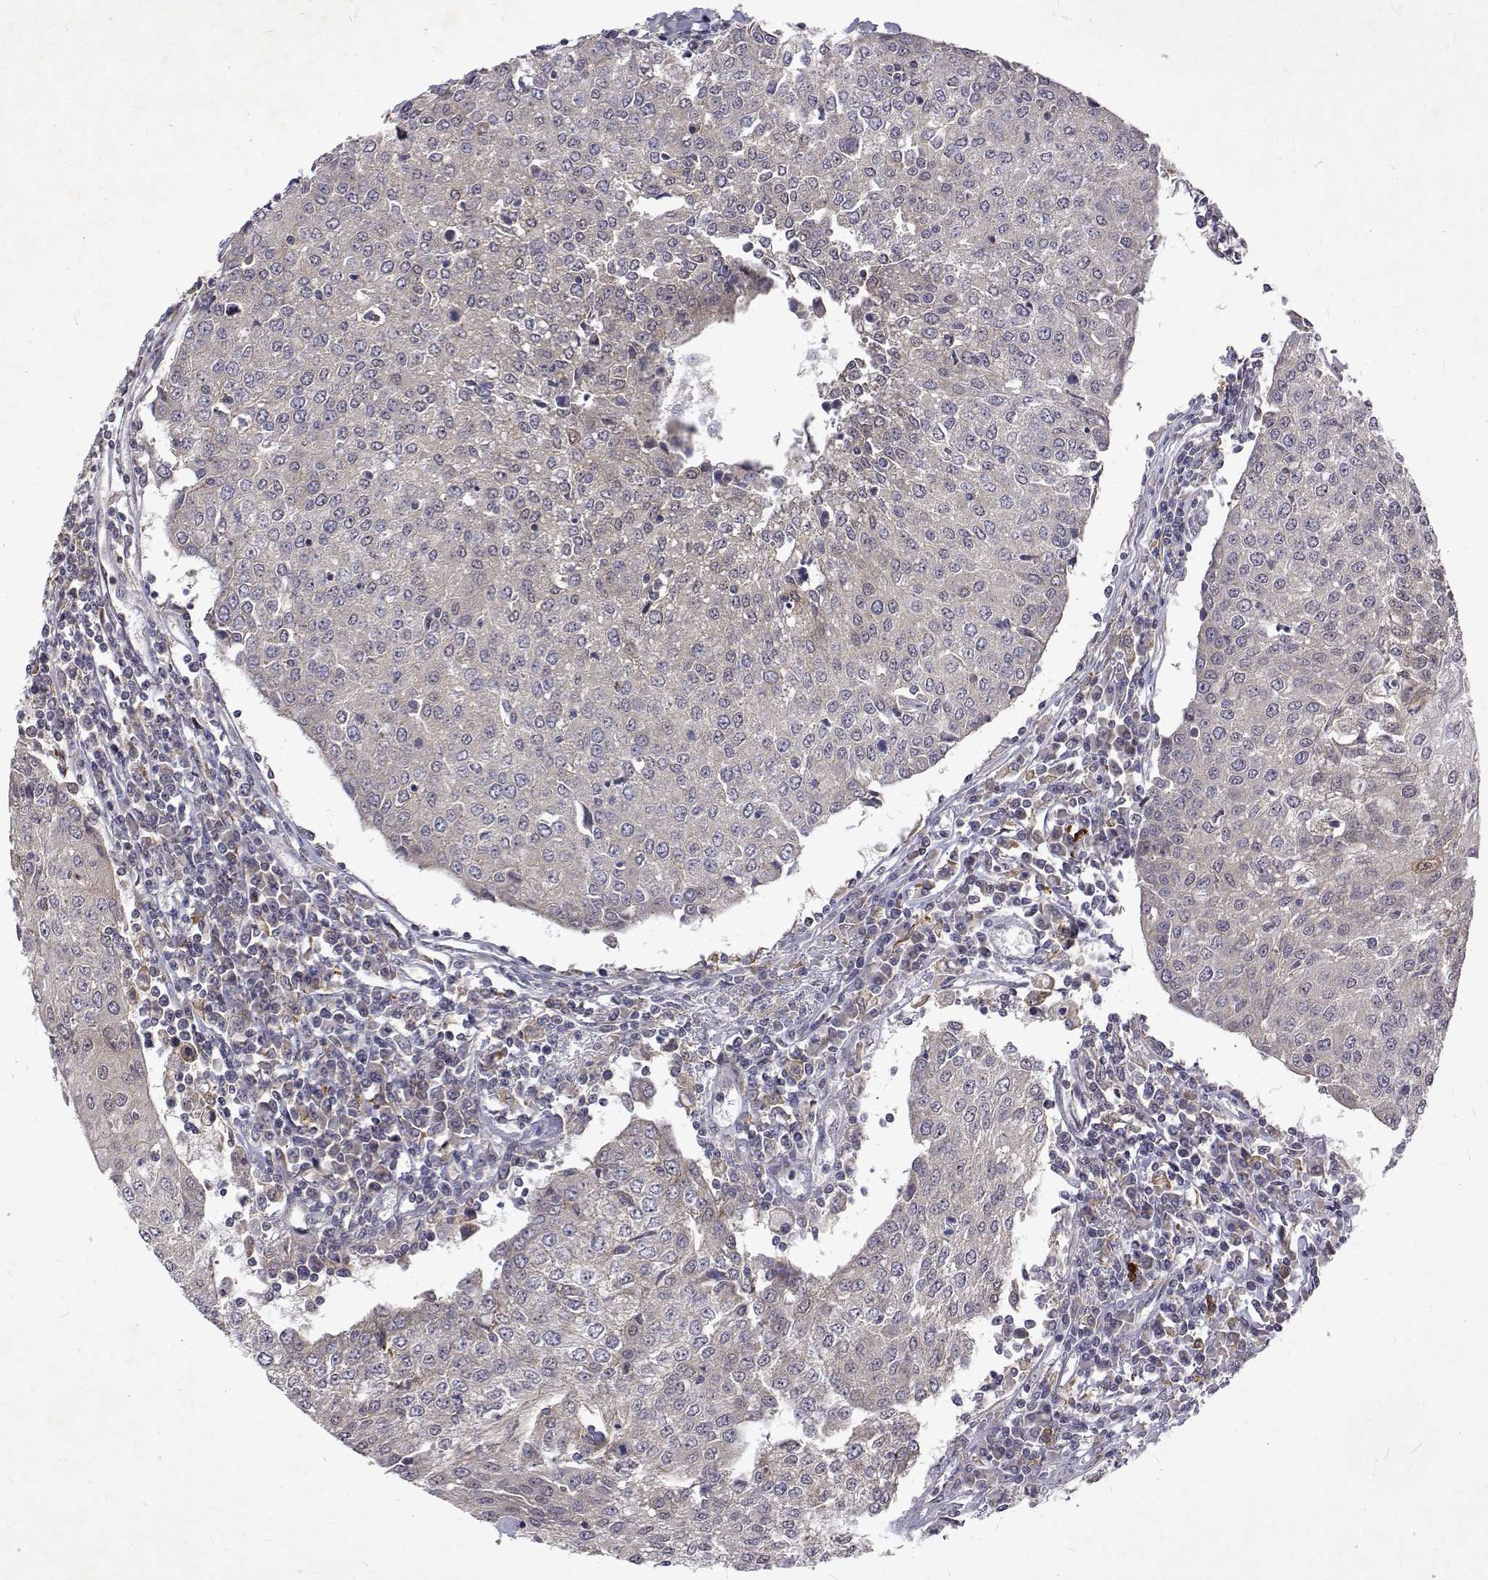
{"staining": {"intensity": "negative", "quantity": "none", "location": "none"}, "tissue": "urothelial cancer", "cell_type": "Tumor cells", "image_type": "cancer", "snomed": [{"axis": "morphology", "description": "Urothelial carcinoma, High grade"}, {"axis": "topography", "description": "Urinary bladder"}], "caption": "Immunohistochemistry micrograph of neoplastic tissue: human urothelial carcinoma (high-grade) stained with DAB demonstrates no significant protein positivity in tumor cells. Nuclei are stained in blue.", "gene": "ALKBH8", "patient": {"sex": "female", "age": 85}}